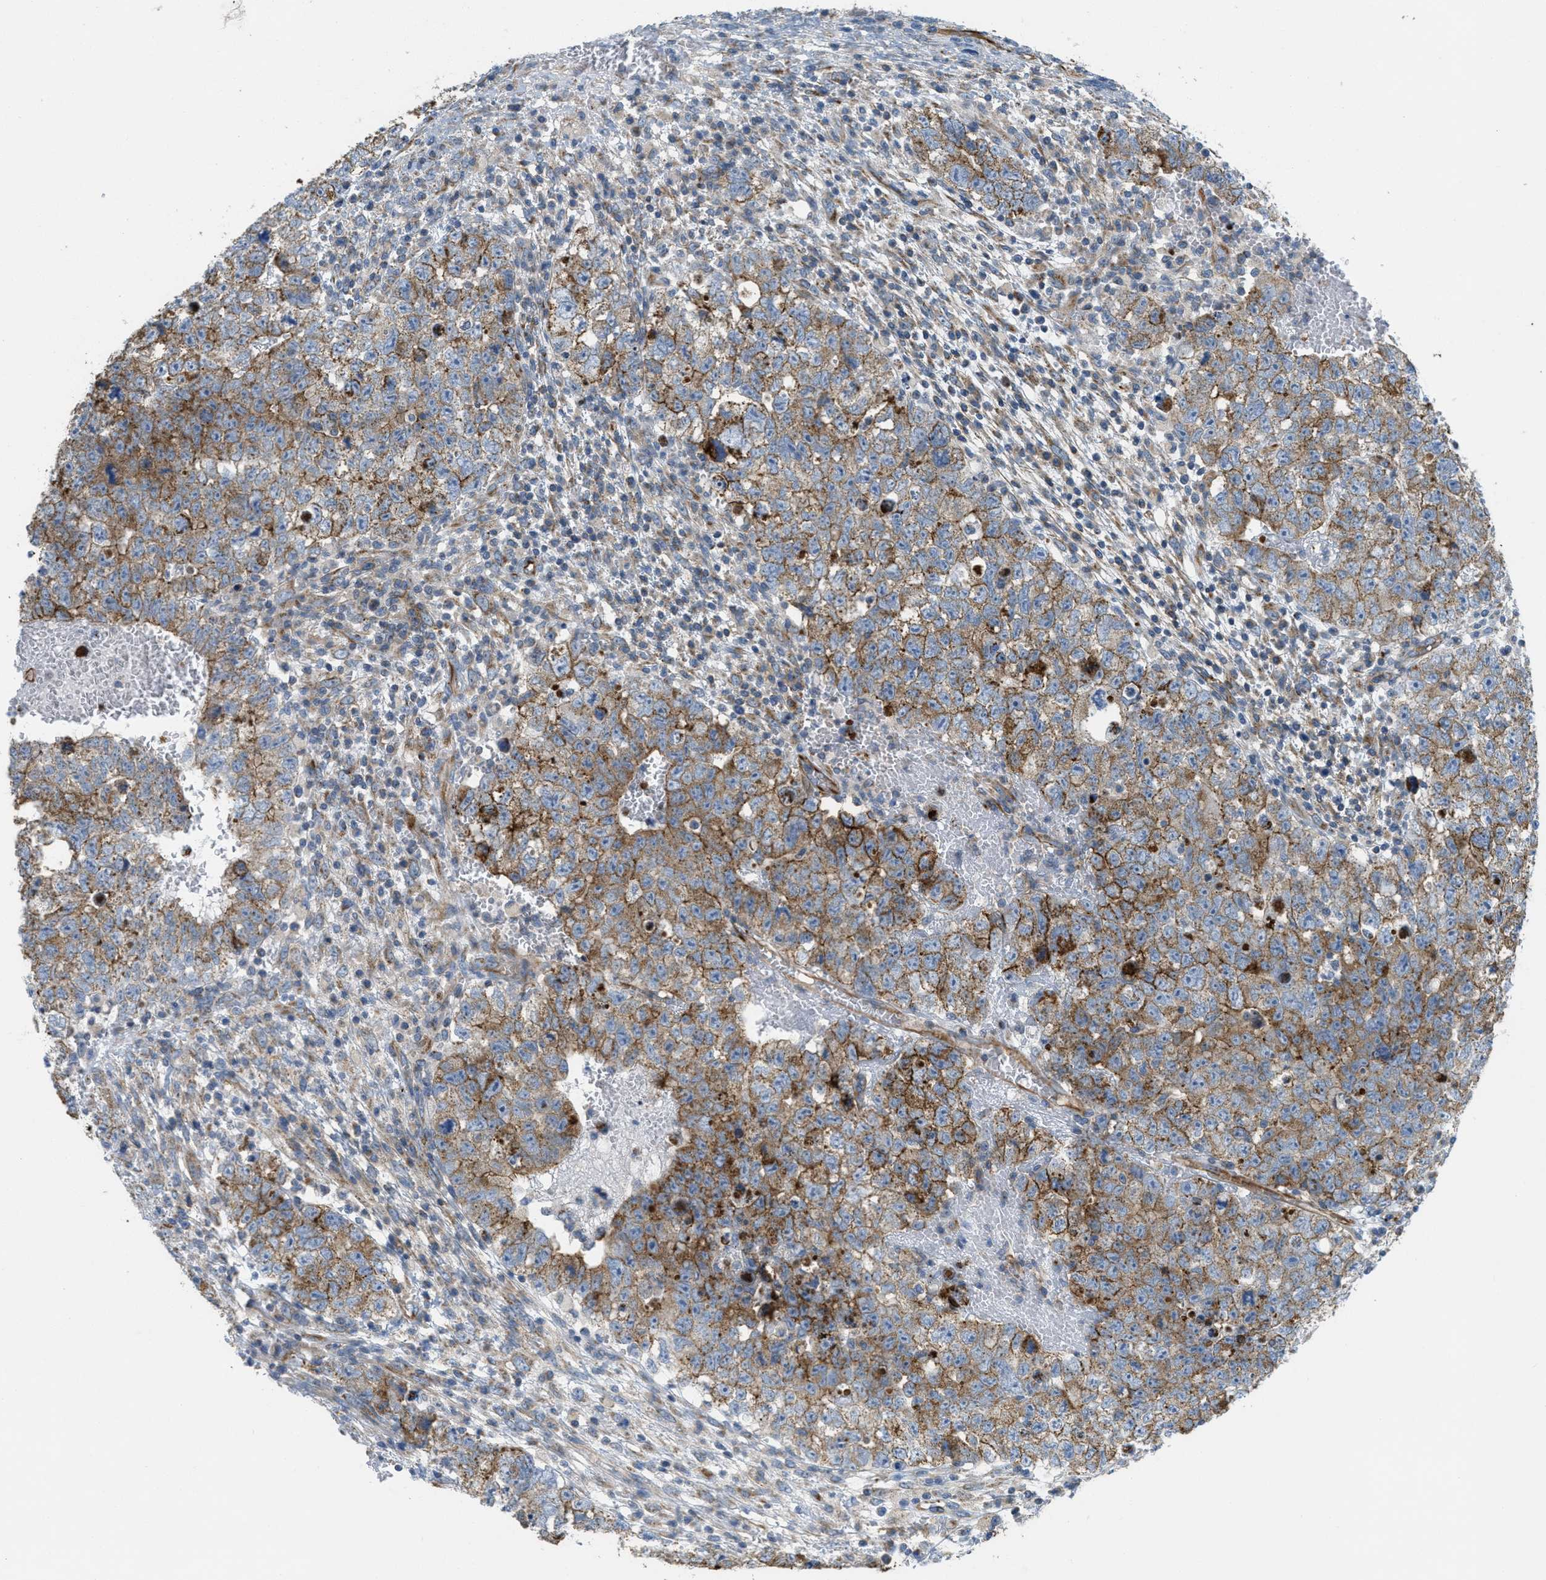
{"staining": {"intensity": "strong", "quantity": ">75%", "location": "cytoplasmic/membranous"}, "tissue": "testis cancer", "cell_type": "Tumor cells", "image_type": "cancer", "snomed": [{"axis": "morphology", "description": "Seminoma, NOS"}, {"axis": "morphology", "description": "Carcinoma, Embryonal, NOS"}, {"axis": "topography", "description": "Testis"}], "caption": "Protein staining reveals strong cytoplasmic/membranous expression in approximately >75% of tumor cells in testis embryonal carcinoma. Nuclei are stained in blue.", "gene": "BTN3A1", "patient": {"sex": "male", "age": 38}}